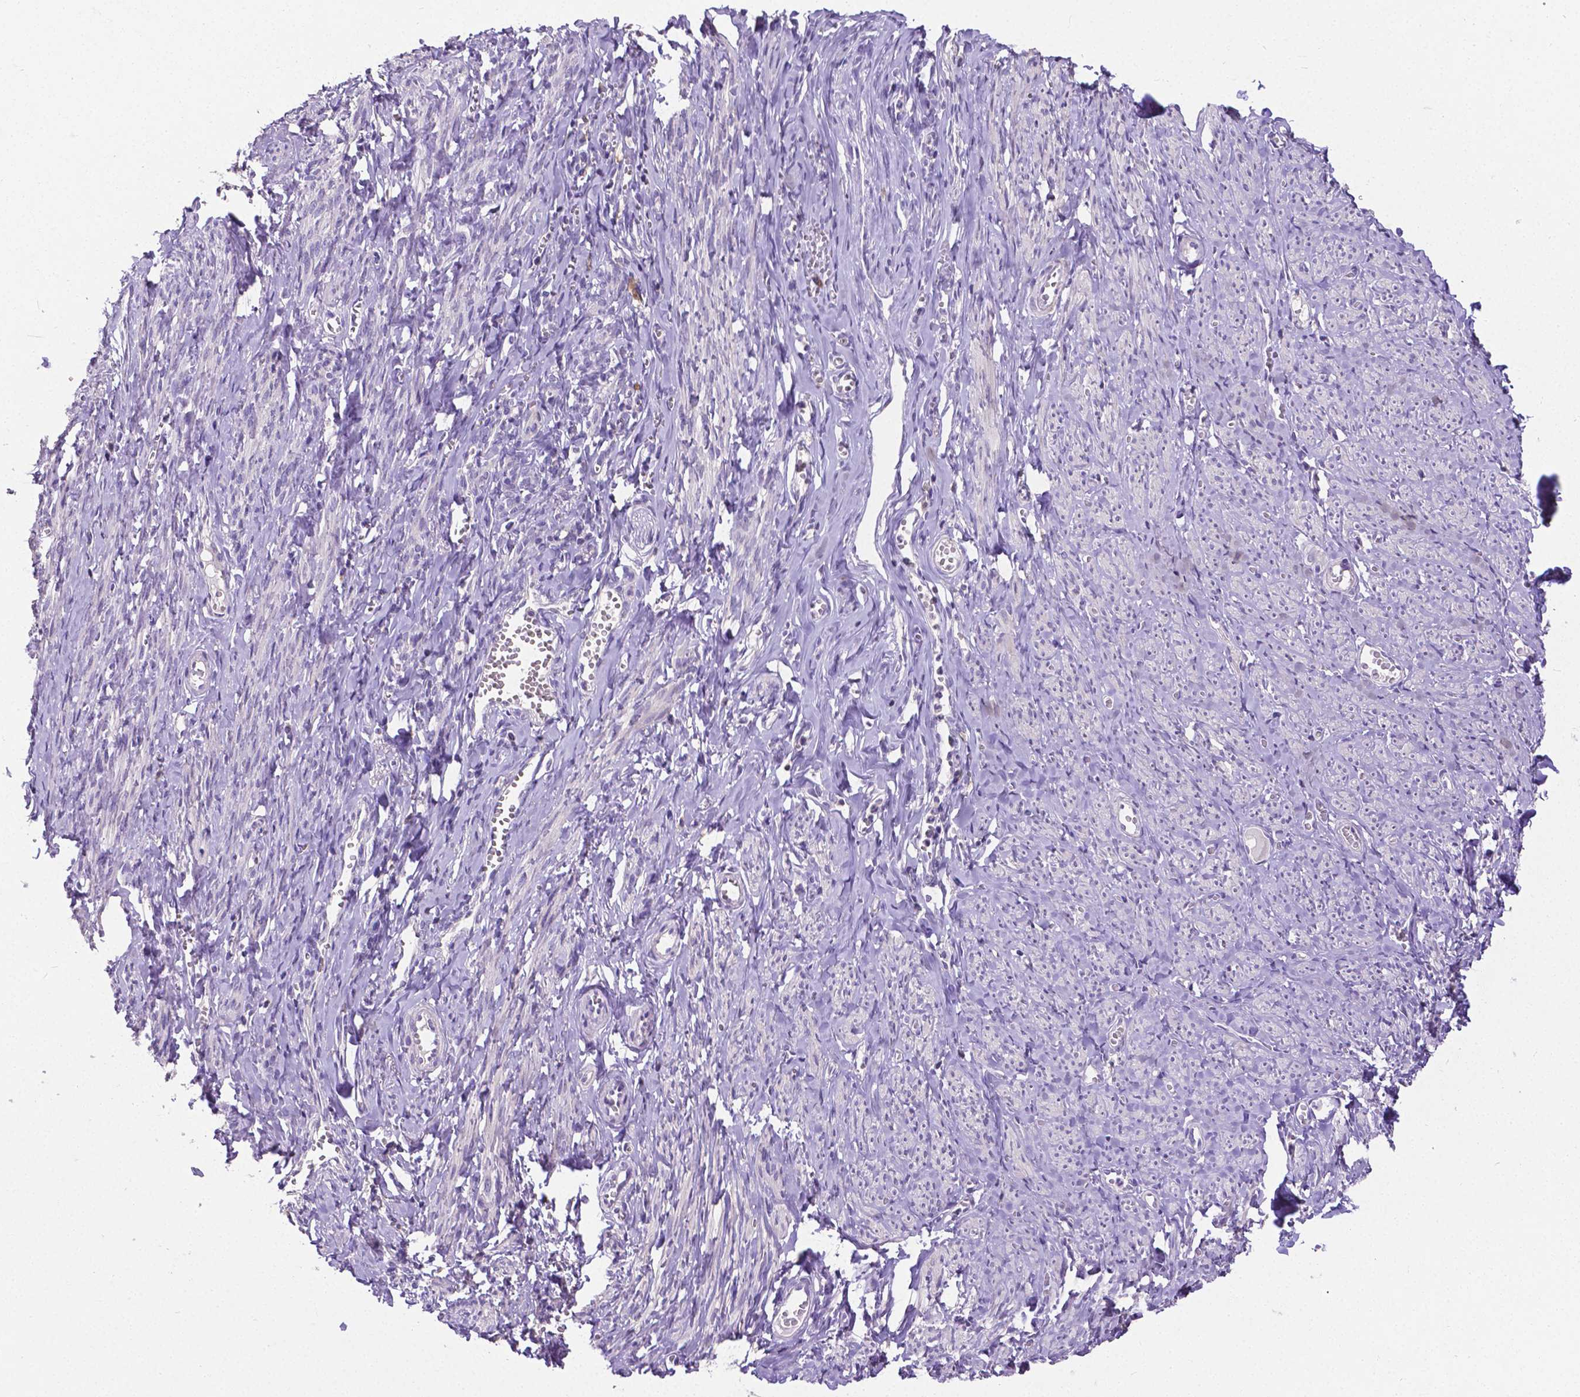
{"staining": {"intensity": "negative", "quantity": "none", "location": "none"}, "tissue": "smooth muscle", "cell_type": "Smooth muscle cells", "image_type": "normal", "snomed": [{"axis": "morphology", "description": "Normal tissue, NOS"}, {"axis": "topography", "description": "Smooth muscle"}], "caption": "IHC of unremarkable human smooth muscle exhibits no staining in smooth muscle cells. (Immunohistochemistry (ihc), brightfield microscopy, high magnification).", "gene": "CD4", "patient": {"sex": "female", "age": 65}}